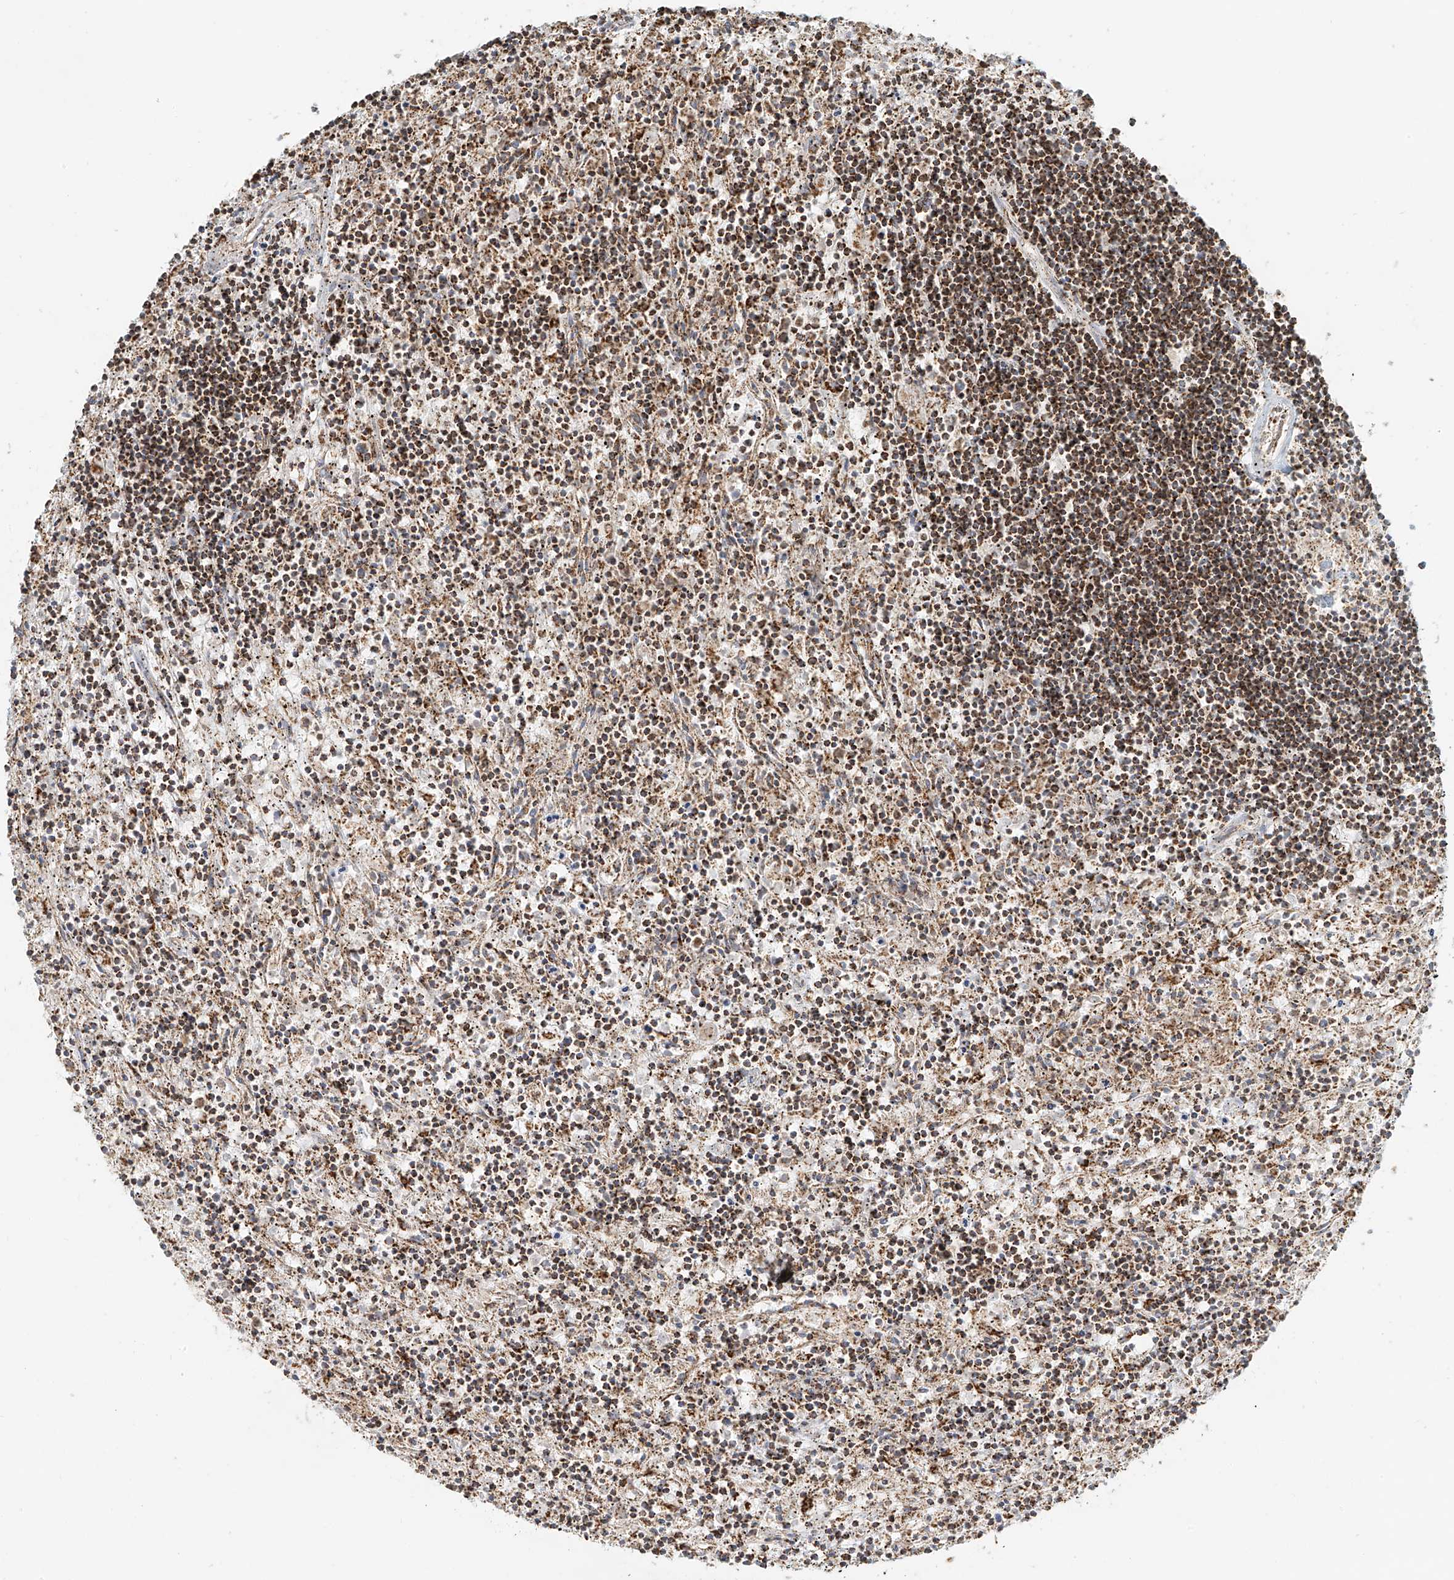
{"staining": {"intensity": "moderate", "quantity": "25%-75%", "location": "cytoplasmic/membranous"}, "tissue": "lymphoma", "cell_type": "Tumor cells", "image_type": "cancer", "snomed": [{"axis": "morphology", "description": "Malignant lymphoma, non-Hodgkin's type, Low grade"}, {"axis": "topography", "description": "Spleen"}], "caption": "This micrograph displays IHC staining of human lymphoma, with medium moderate cytoplasmic/membranous staining in approximately 25%-75% of tumor cells.", "gene": "MIPEP", "patient": {"sex": "male", "age": 76}}